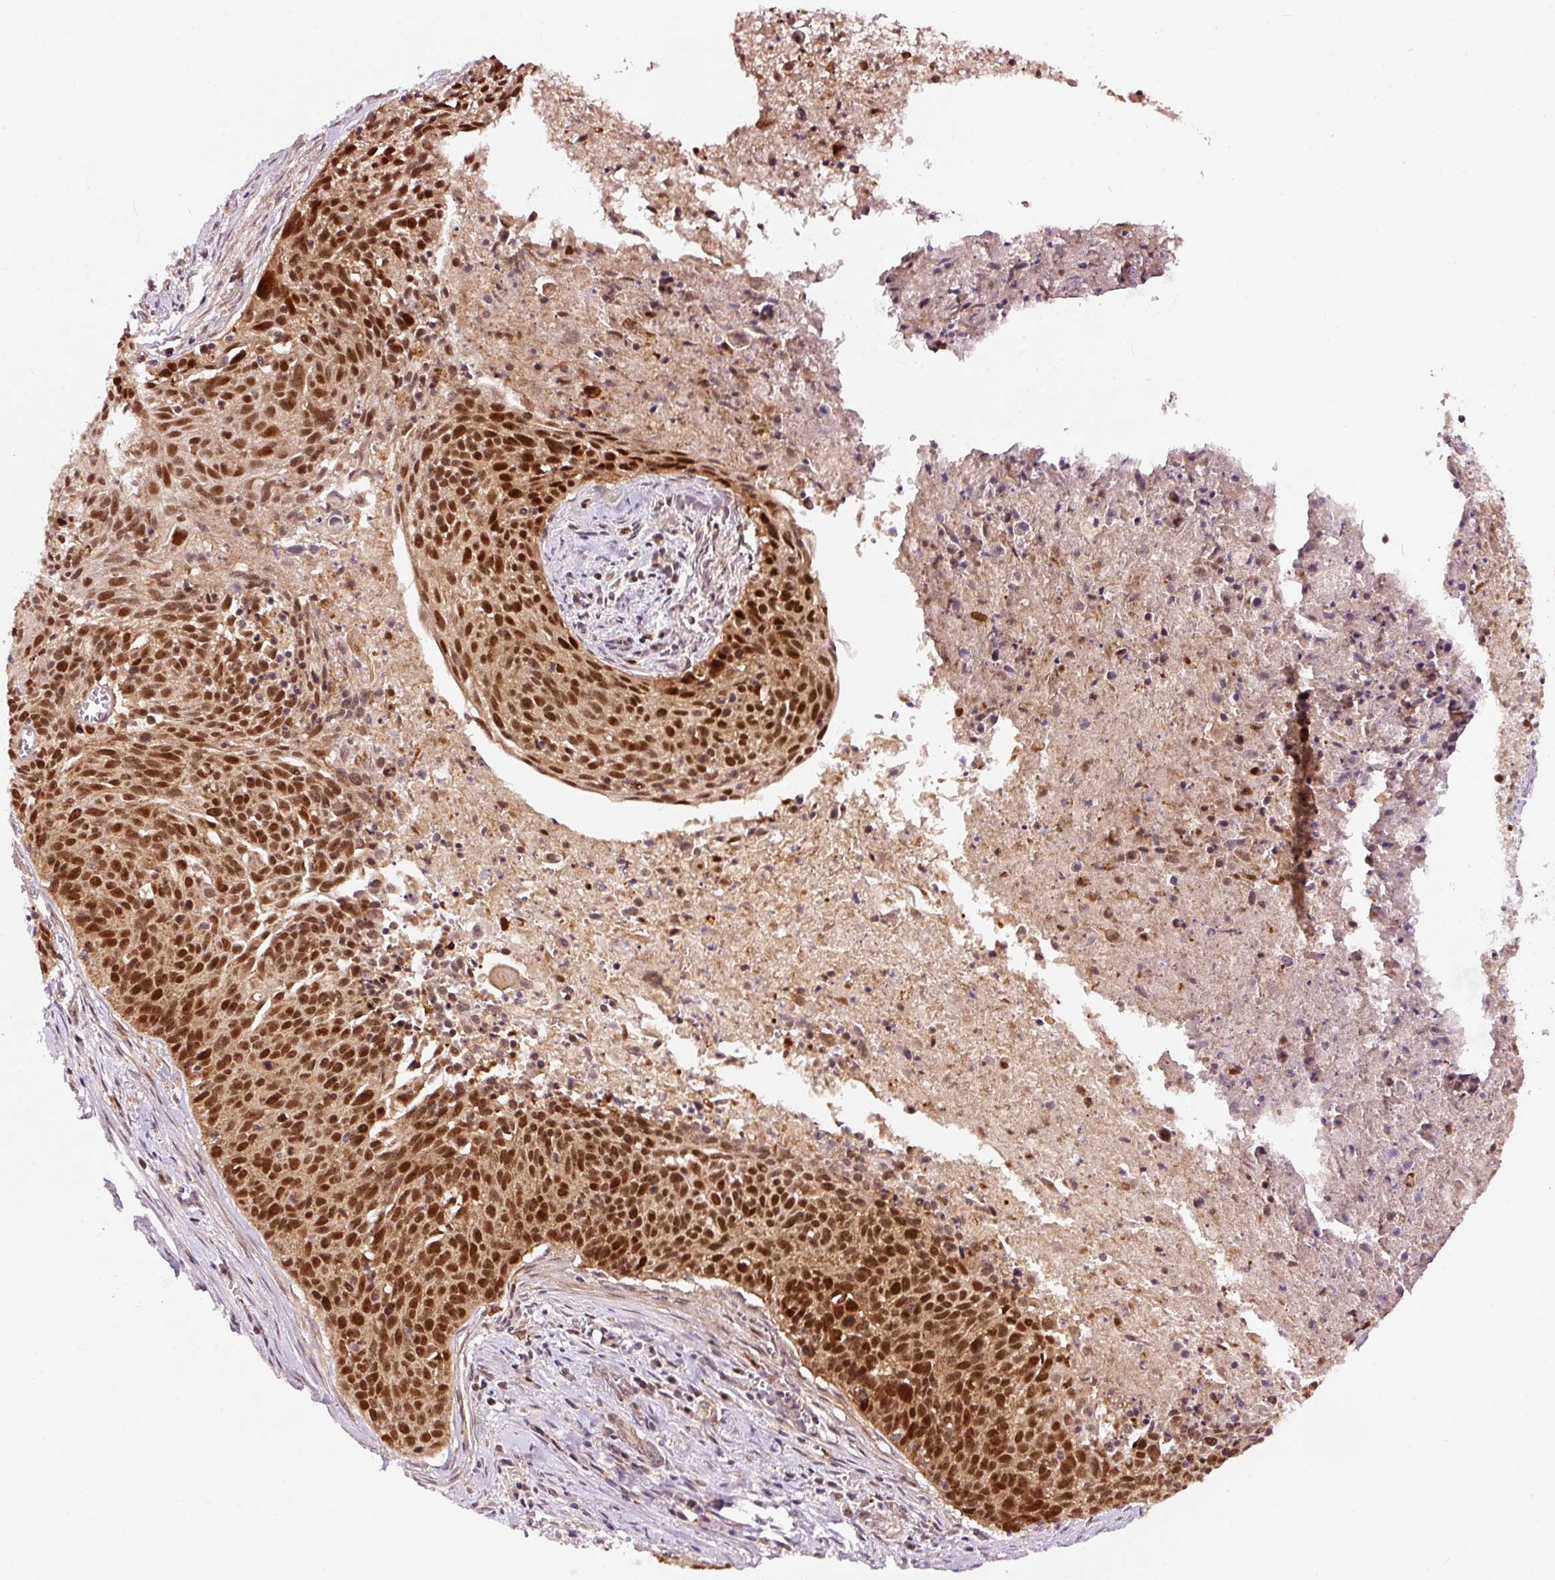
{"staining": {"intensity": "strong", "quantity": ">75%", "location": "nuclear"}, "tissue": "cervical cancer", "cell_type": "Tumor cells", "image_type": "cancer", "snomed": [{"axis": "morphology", "description": "Squamous cell carcinoma, NOS"}, {"axis": "topography", "description": "Cervix"}], "caption": "IHC of cervical cancer demonstrates high levels of strong nuclear staining in about >75% of tumor cells.", "gene": "RFC4", "patient": {"sex": "female", "age": 55}}